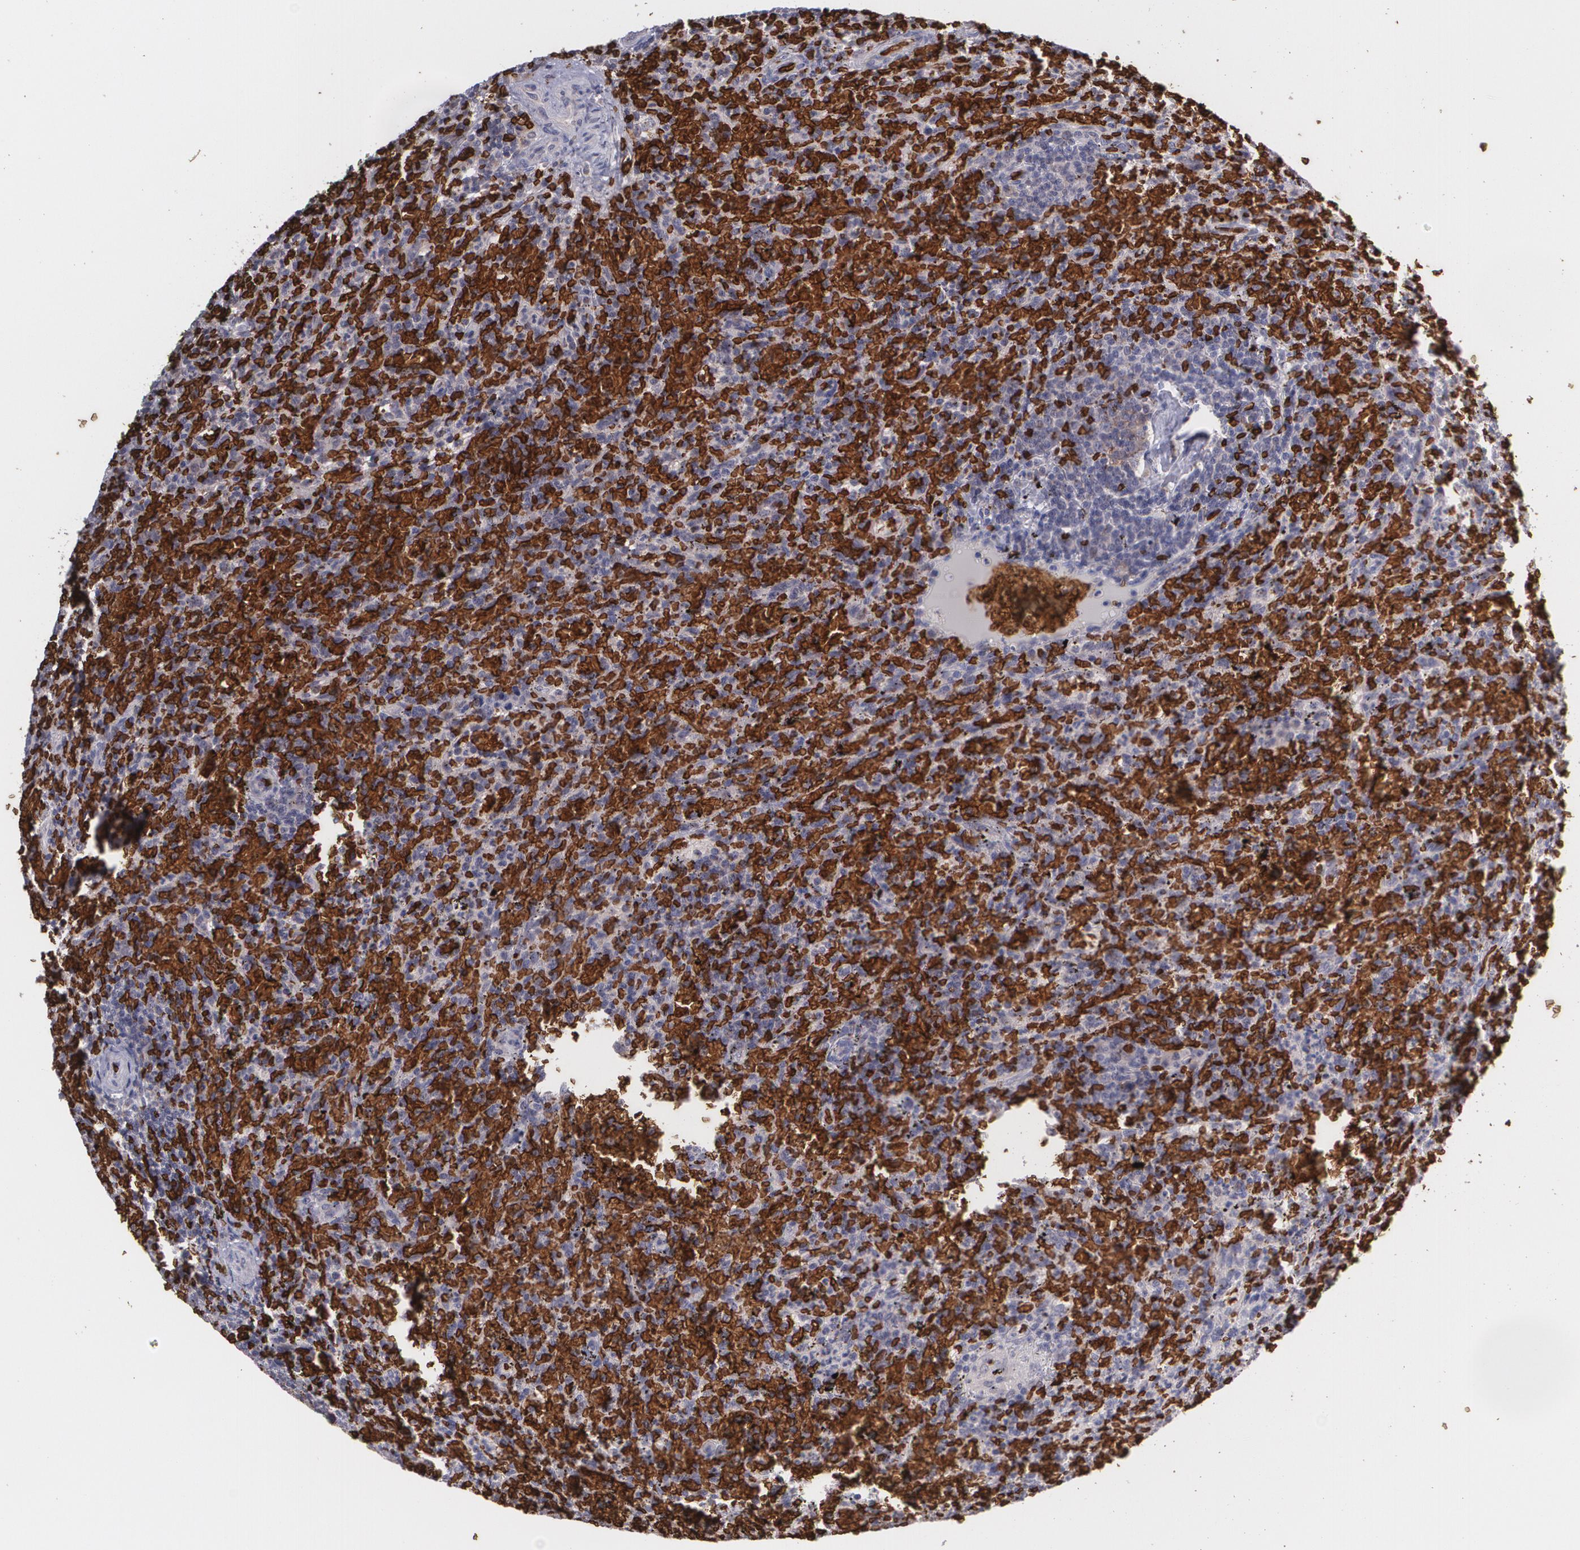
{"staining": {"intensity": "weak", "quantity": ">75%", "location": "cytoplasmic/membranous"}, "tissue": "lymphoma", "cell_type": "Tumor cells", "image_type": "cancer", "snomed": [{"axis": "morphology", "description": "Malignant lymphoma, non-Hodgkin's type, Low grade"}, {"axis": "topography", "description": "Spleen"}], "caption": "Immunohistochemistry of human low-grade malignant lymphoma, non-Hodgkin's type reveals low levels of weak cytoplasmic/membranous staining in approximately >75% of tumor cells. The staining was performed using DAB (3,3'-diaminobenzidine) to visualize the protein expression in brown, while the nuclei were stained in blue with hematoxylin (Magnification: 20x).", "gene": "SLC2A1", "patient": {"sex": "female", "age": 64}}